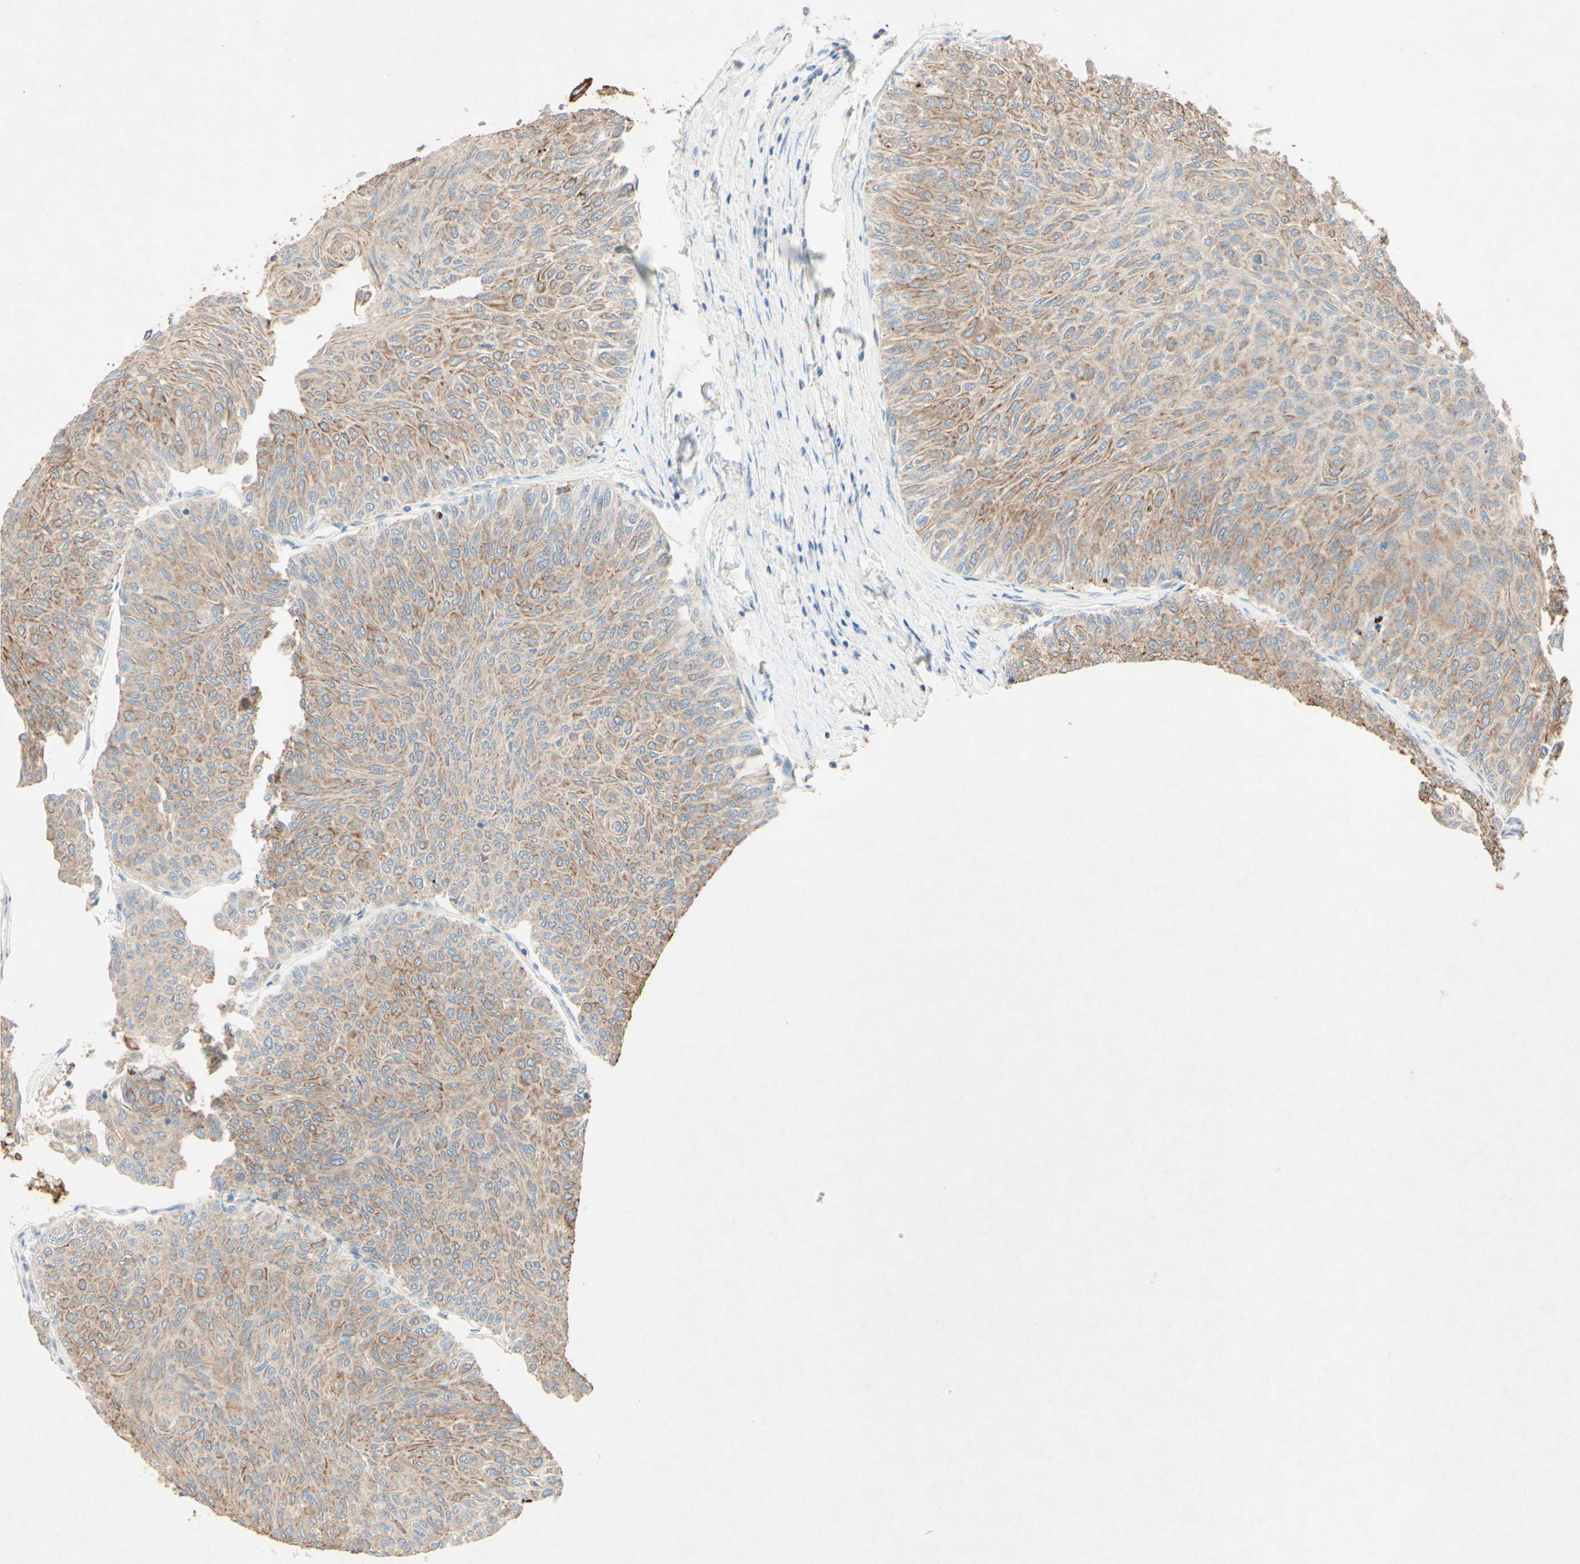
{"staining": {"intensity": "weak", "quantity": ">75%", "location": "cytoplasmic/membranous"}, "tissue": "urothelial cancer", "cell_type": "Tumor cells", "image_type": "cancer", "snomed": [{"axis": "morphology", "description": "Urothelial carcinoma, Low grade"}, {"axis": "topography", "description": "Urinary bladder"}], "caption": "Human urothelial carcinoma (low-grade) stained with a brown dye exhibits weak cytoplasmic/membranous positive expression in about >75% of tumor cells.", "gene": "MTM1", "patient": {"sex": "male", "age": 78}}